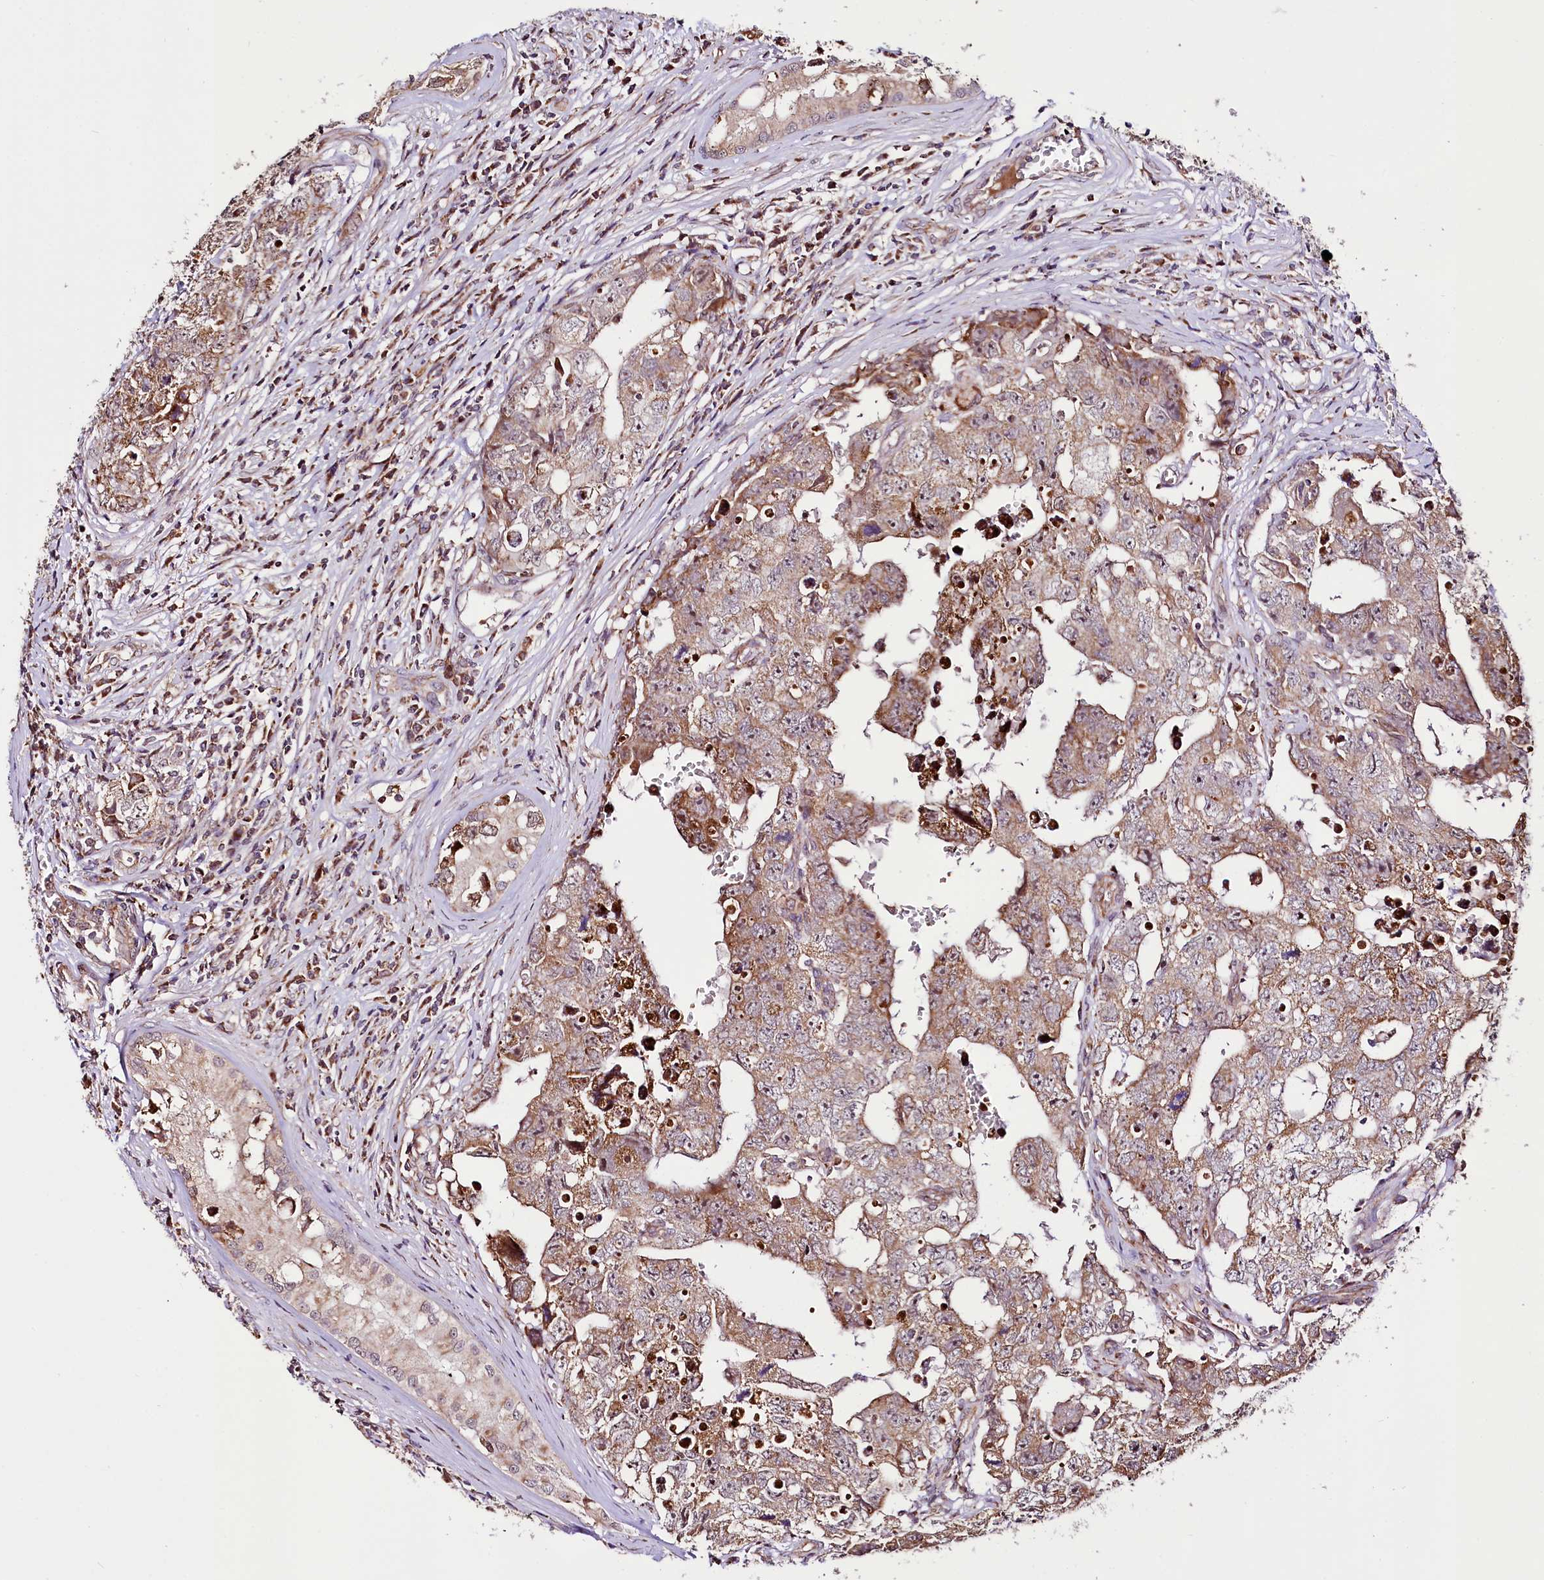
{"staining": {"intensity": "moderate", "quantity": ">75%", "location": "cytoplasmic/membranous"}, "tissue": "testis cancer", "cell_type": "Tumor cells", "image_type": "cancer", "snomed": [{"axis": "morphology", "description": "Carcinoma, Embryonal, NOS"}, {"axis": "topography", "description": "Testis"}], "caption": "Protein expression analysis of embryonal carcinoma (testis) shows moderate cytoplasmic/membranous positivity in approximately >75% of tumor cells. The staining was performed using DAB, with brown indicating positive protein expression. Nuclei are stained blue with hematoxylin.", "gene": "ST7", "patient": {"sex": "male", "age": 17}}